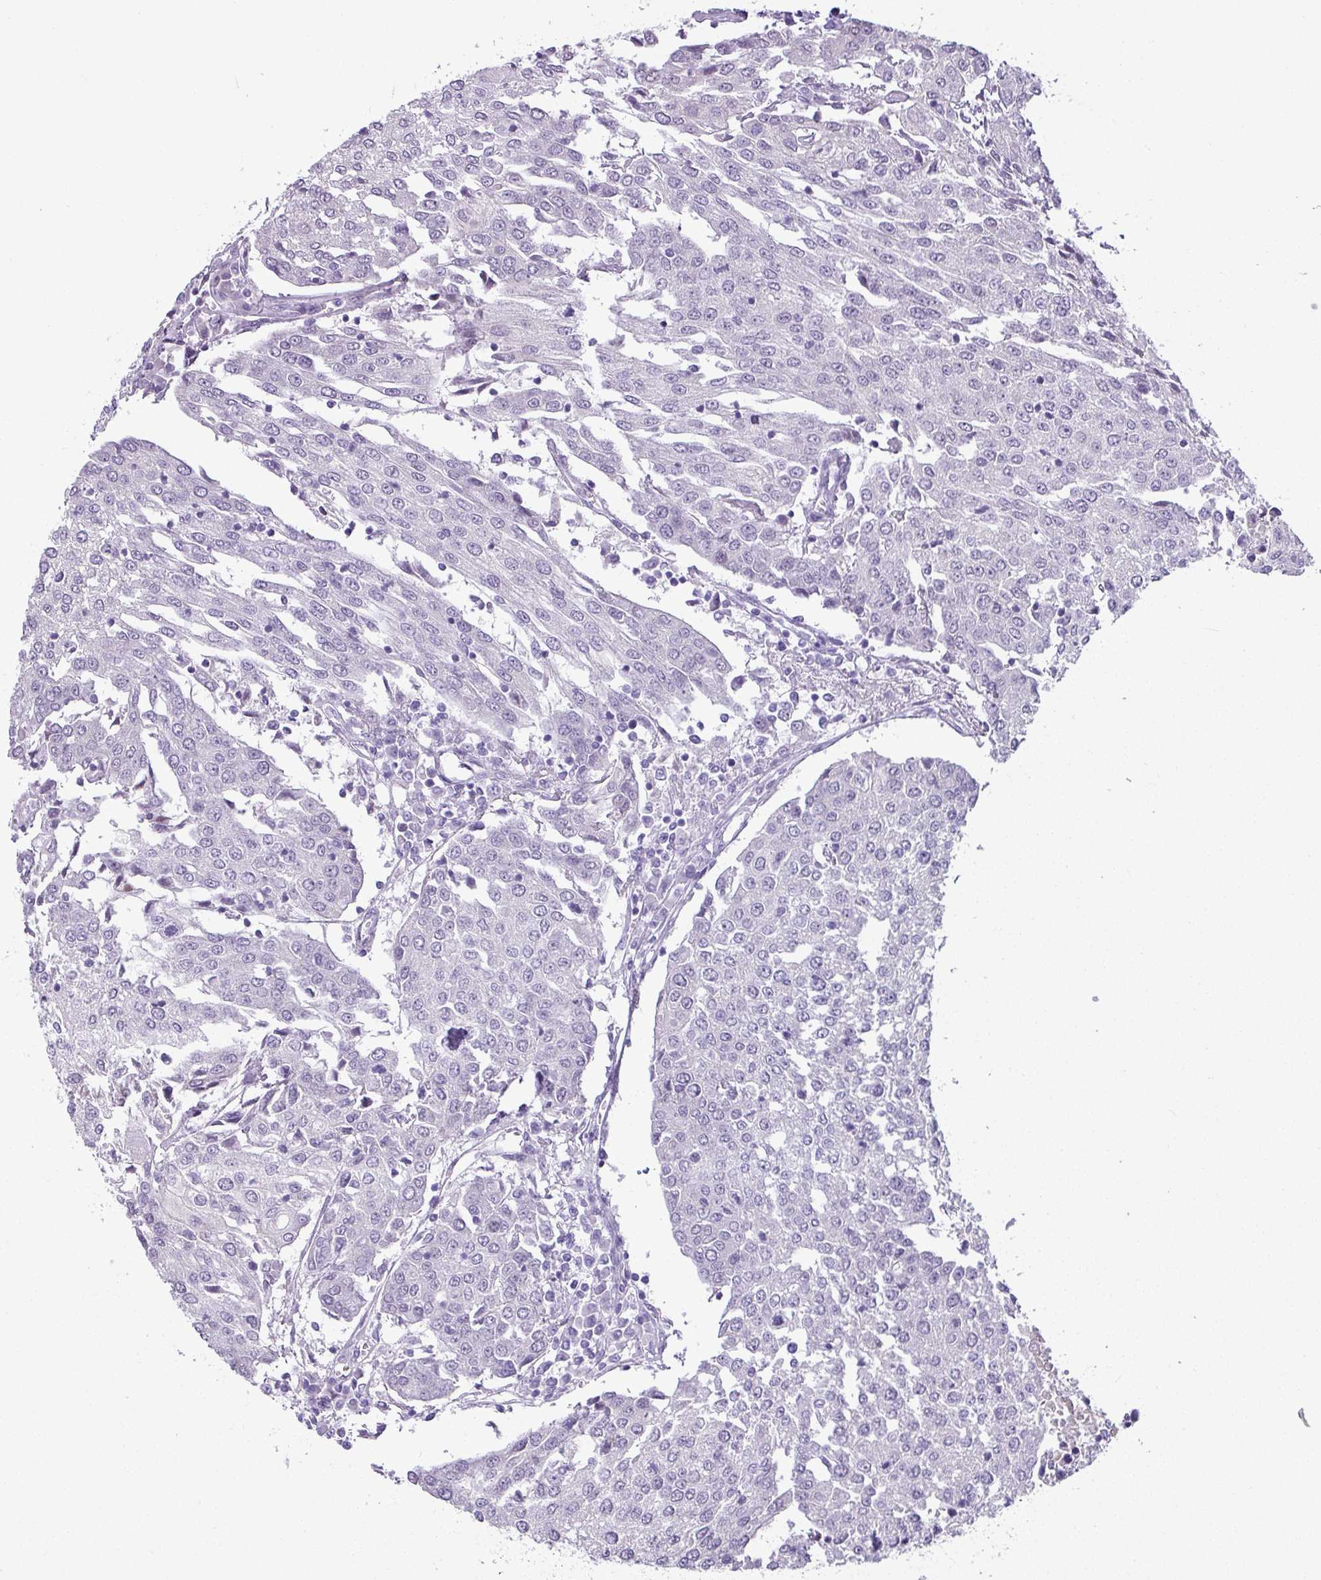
{"staining": {"intensity": "negative", "quantity": "none", "location": "none"}, "tissue": "urothelial cancer", "cell_type": "Tumor cells", "image_type": "cancer", "snomed": [{"axis": "morphology", "description": "Urothelial carcinoma, High grade"}, {"axis": "topography", "description": "Urinary bladder"}], "caption": "Urothelial cancer was stained to show a protein in brown. There is no significant positivity in tumor cells.", "gene": "TTLL12", "patient": {"sex": "female", "age": 85}}